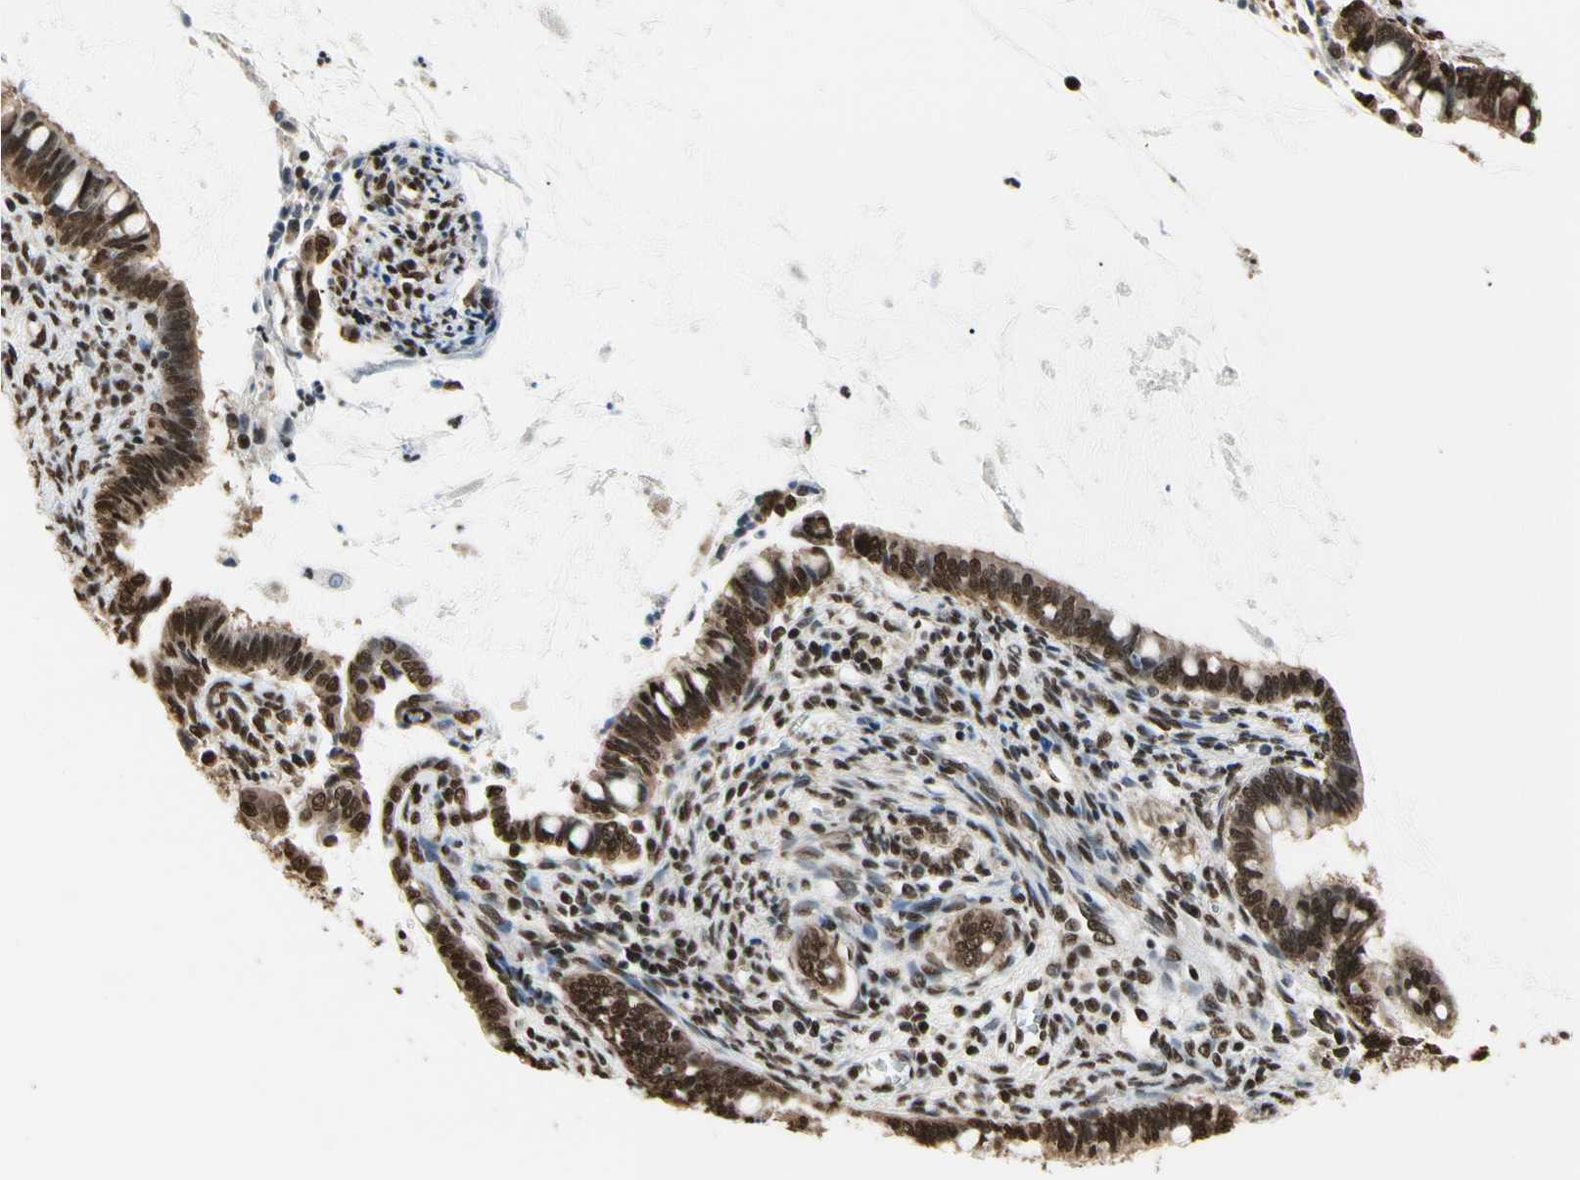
{"staining": {"intensity": "strong", "quantity": ">75%", "location": "nuclear"}, "tissue": "cervical cancer", "cell_type": "Tumor cells", "image_type": "cancer", "snomed": [{"axis": "morphology", "description": "Adenocarcinoma, NOS"}, {"axis": "topography", "description": "Cervix"}], "caption": "Human cervical cancer stained with a protein marker reveals strong staining in tumor cells.", "gene": "HNRNPK", "patient": {"sex": "female", "age": 44}}